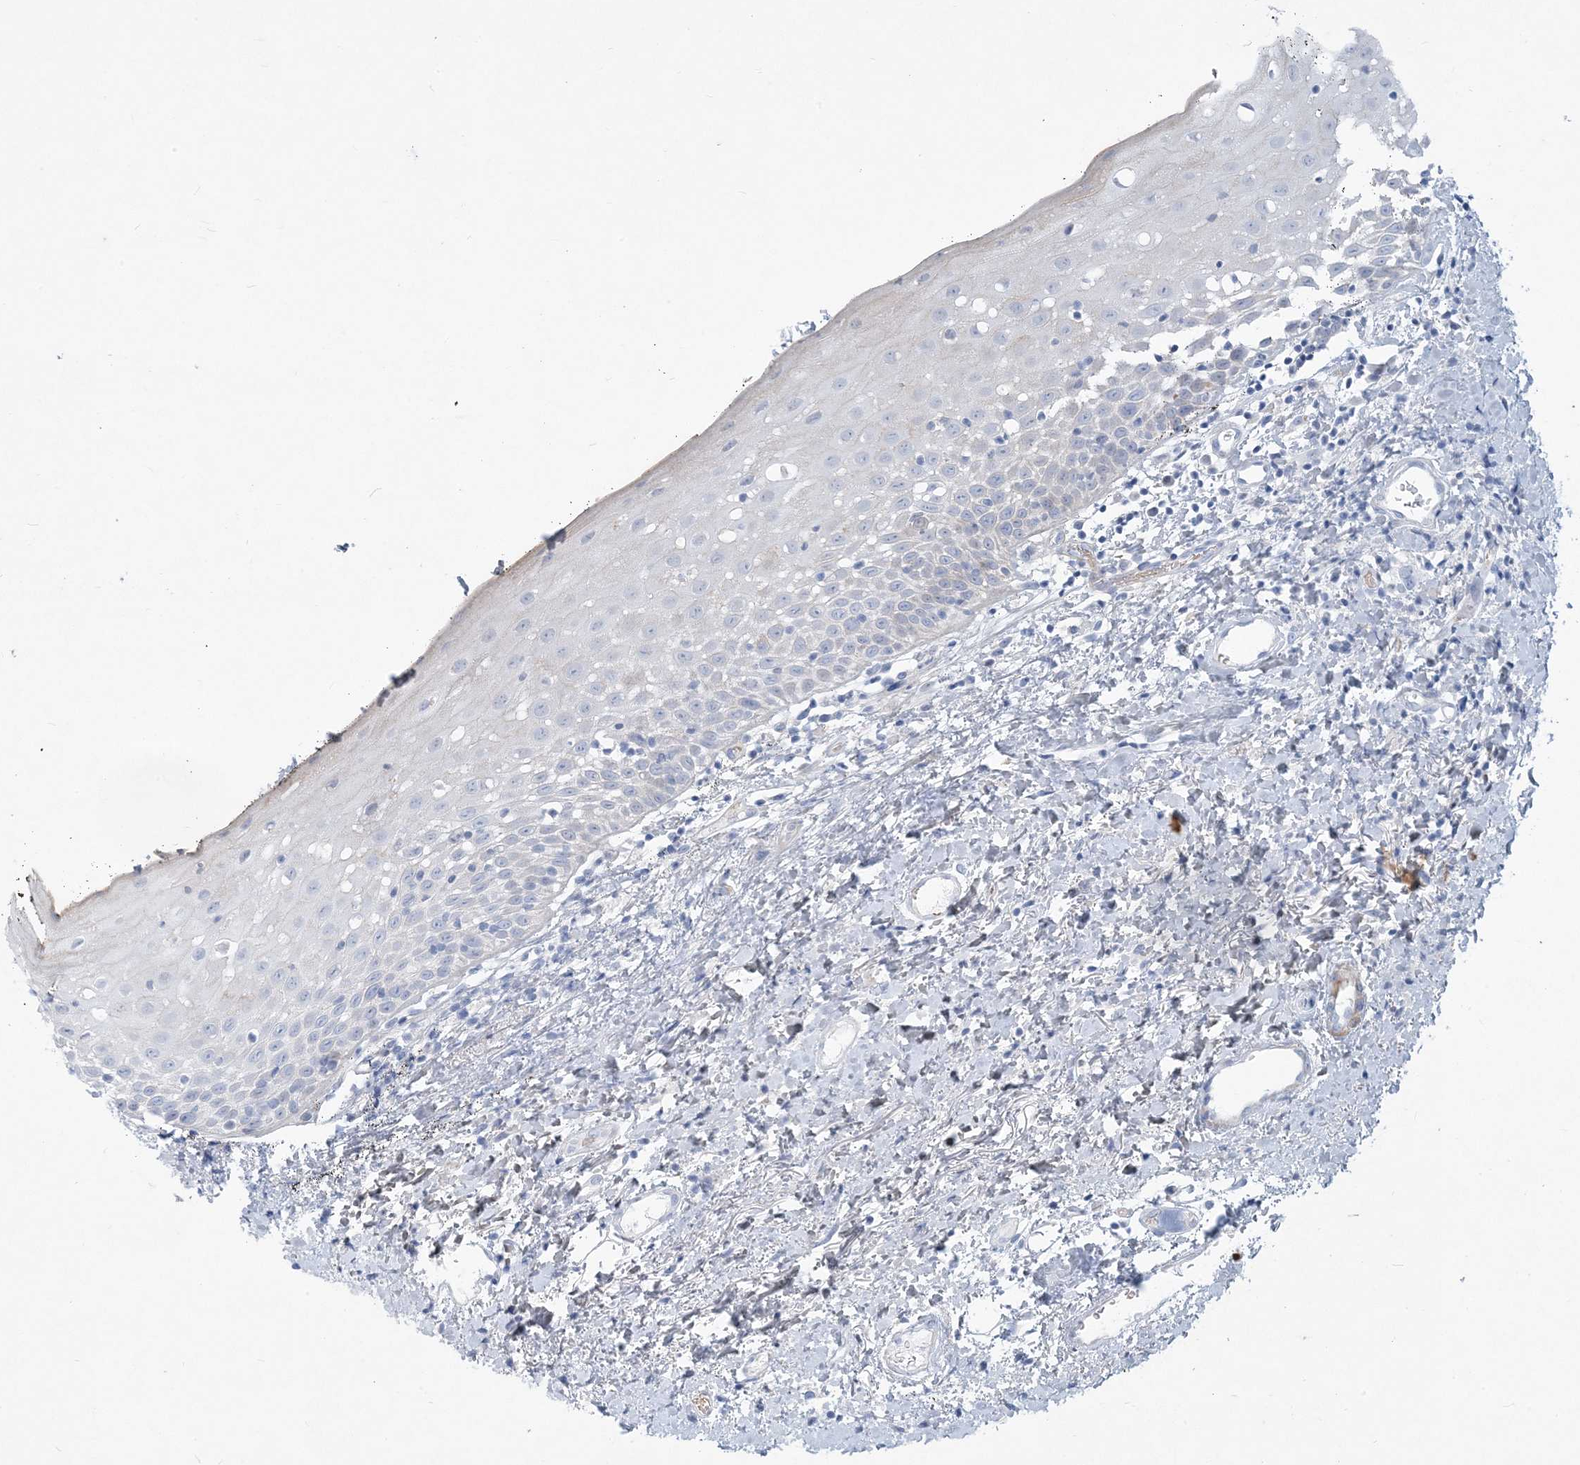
{"staining": {"intensity": "negative", "quantity": "none", "location": "none"}, "tissue": "oral mucosa", "cell_type": "Squamous epithelial cells", "image_type": "normal", "snomed": [{"axis": "morphology", "description": "Normal tissue, NOS"}, {"axis": "topography", "description": "Oral tissue"}], "caption": "Squamous epithelial cells are negative for brown protein staining in normal oral mucosa. The staining was performed using DAB (3,3'-diaminobenzidine) to visualize the protein expression in brown, while the nuclei were stained in blue with hematoxylin (Magnification: 20x).", "gene": "MOXD1", "patient": {"sex": "male", "age": 74}}